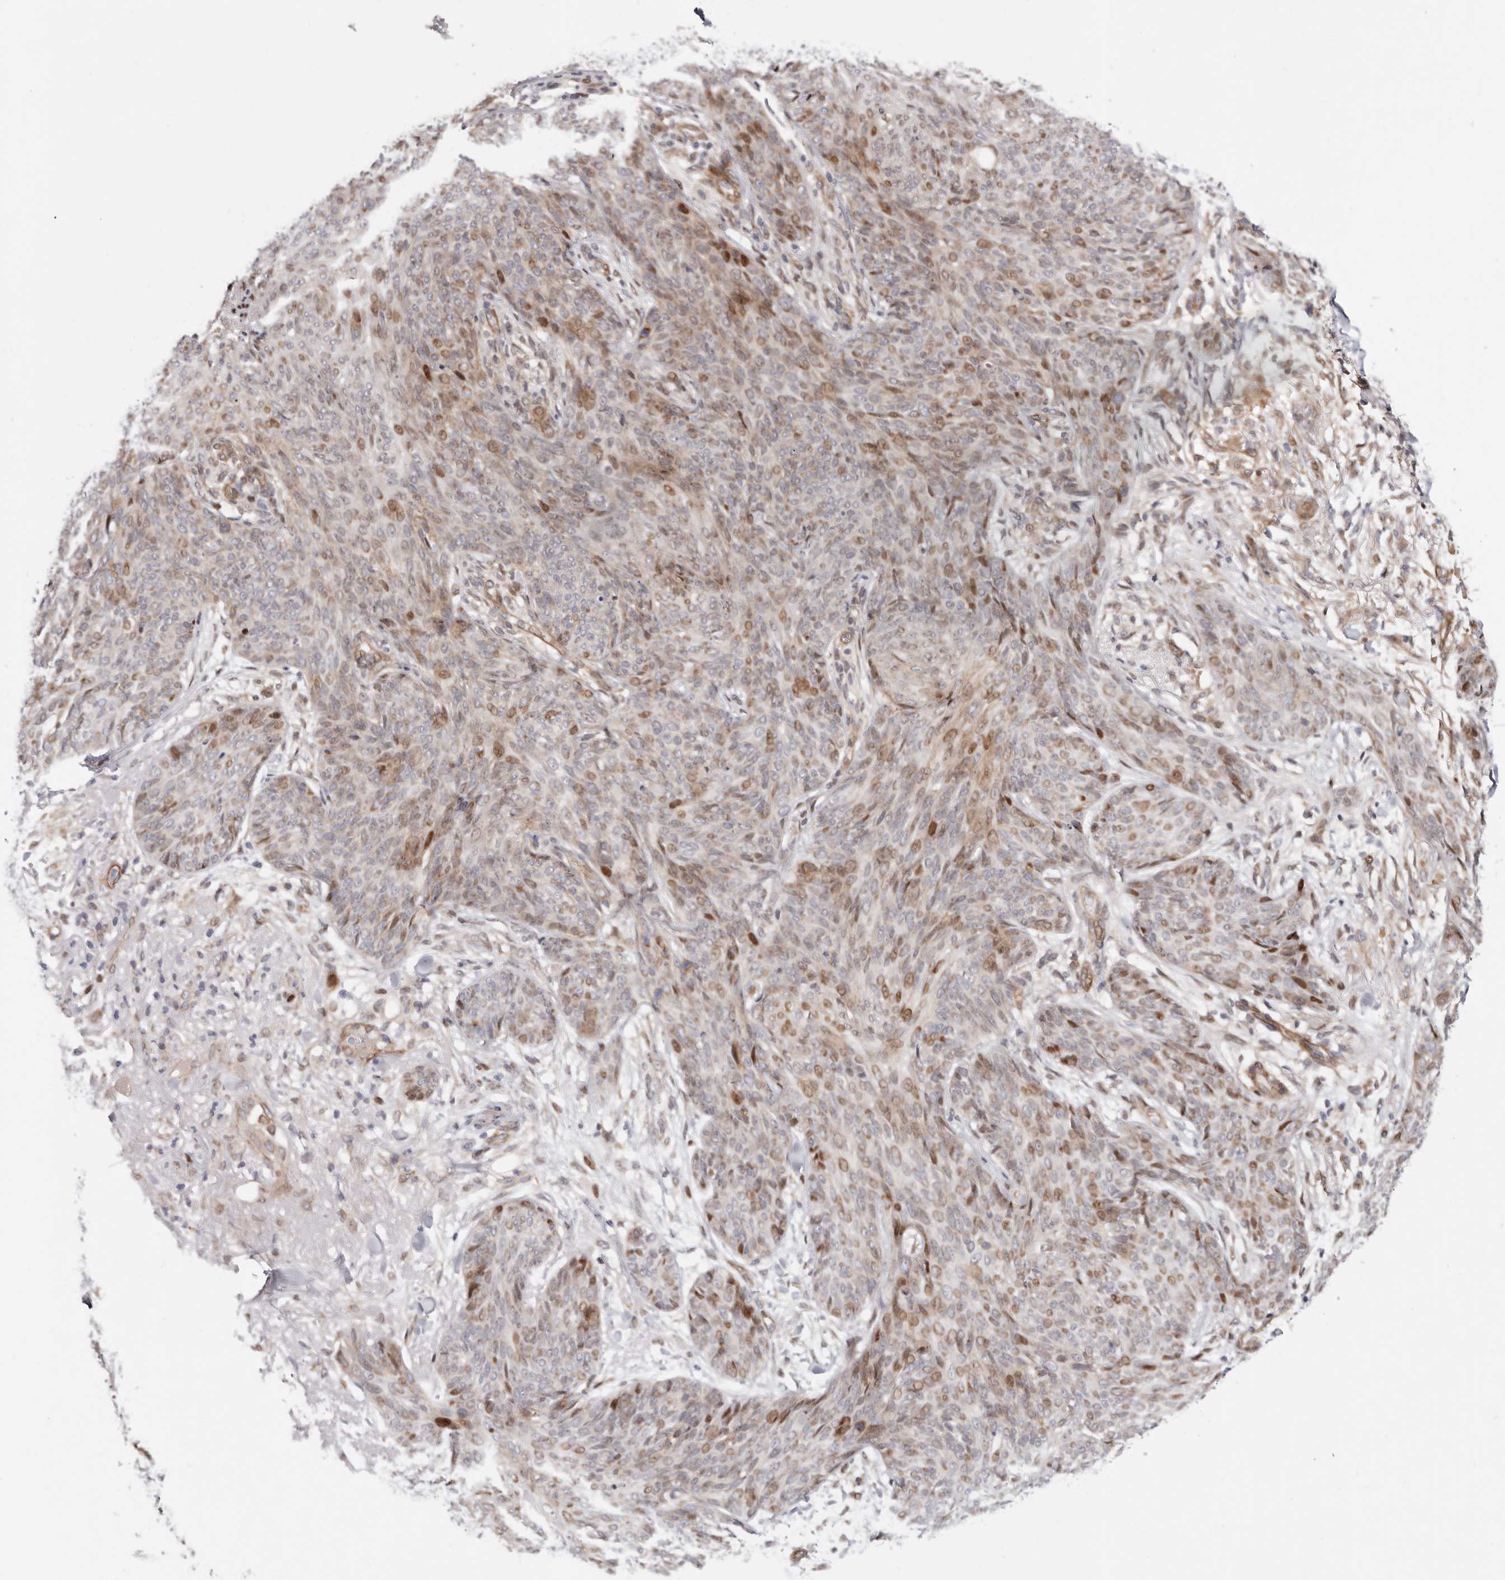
{"staining": {"intensity": "moderate", "quantity": "<25%", "location": "cytoplasmic/membranous,nuclear"}, "tissue": "skin cancer", "cell_type": "Tumor cells", "image_type": "cancer", "snomed": [{"axis": "morphology", "description": "Basal cell carcinoma"}, {"axis": "topography", "description": "Skin"}], "caption": "Moderate cytoplasmic/membranous and nuclear expression is identified in about <25% of tumor cells in skin cancer (basal cell carcinoma).", "gene": "EPHX3", "patient": {"sex": "male", "age": 85}}